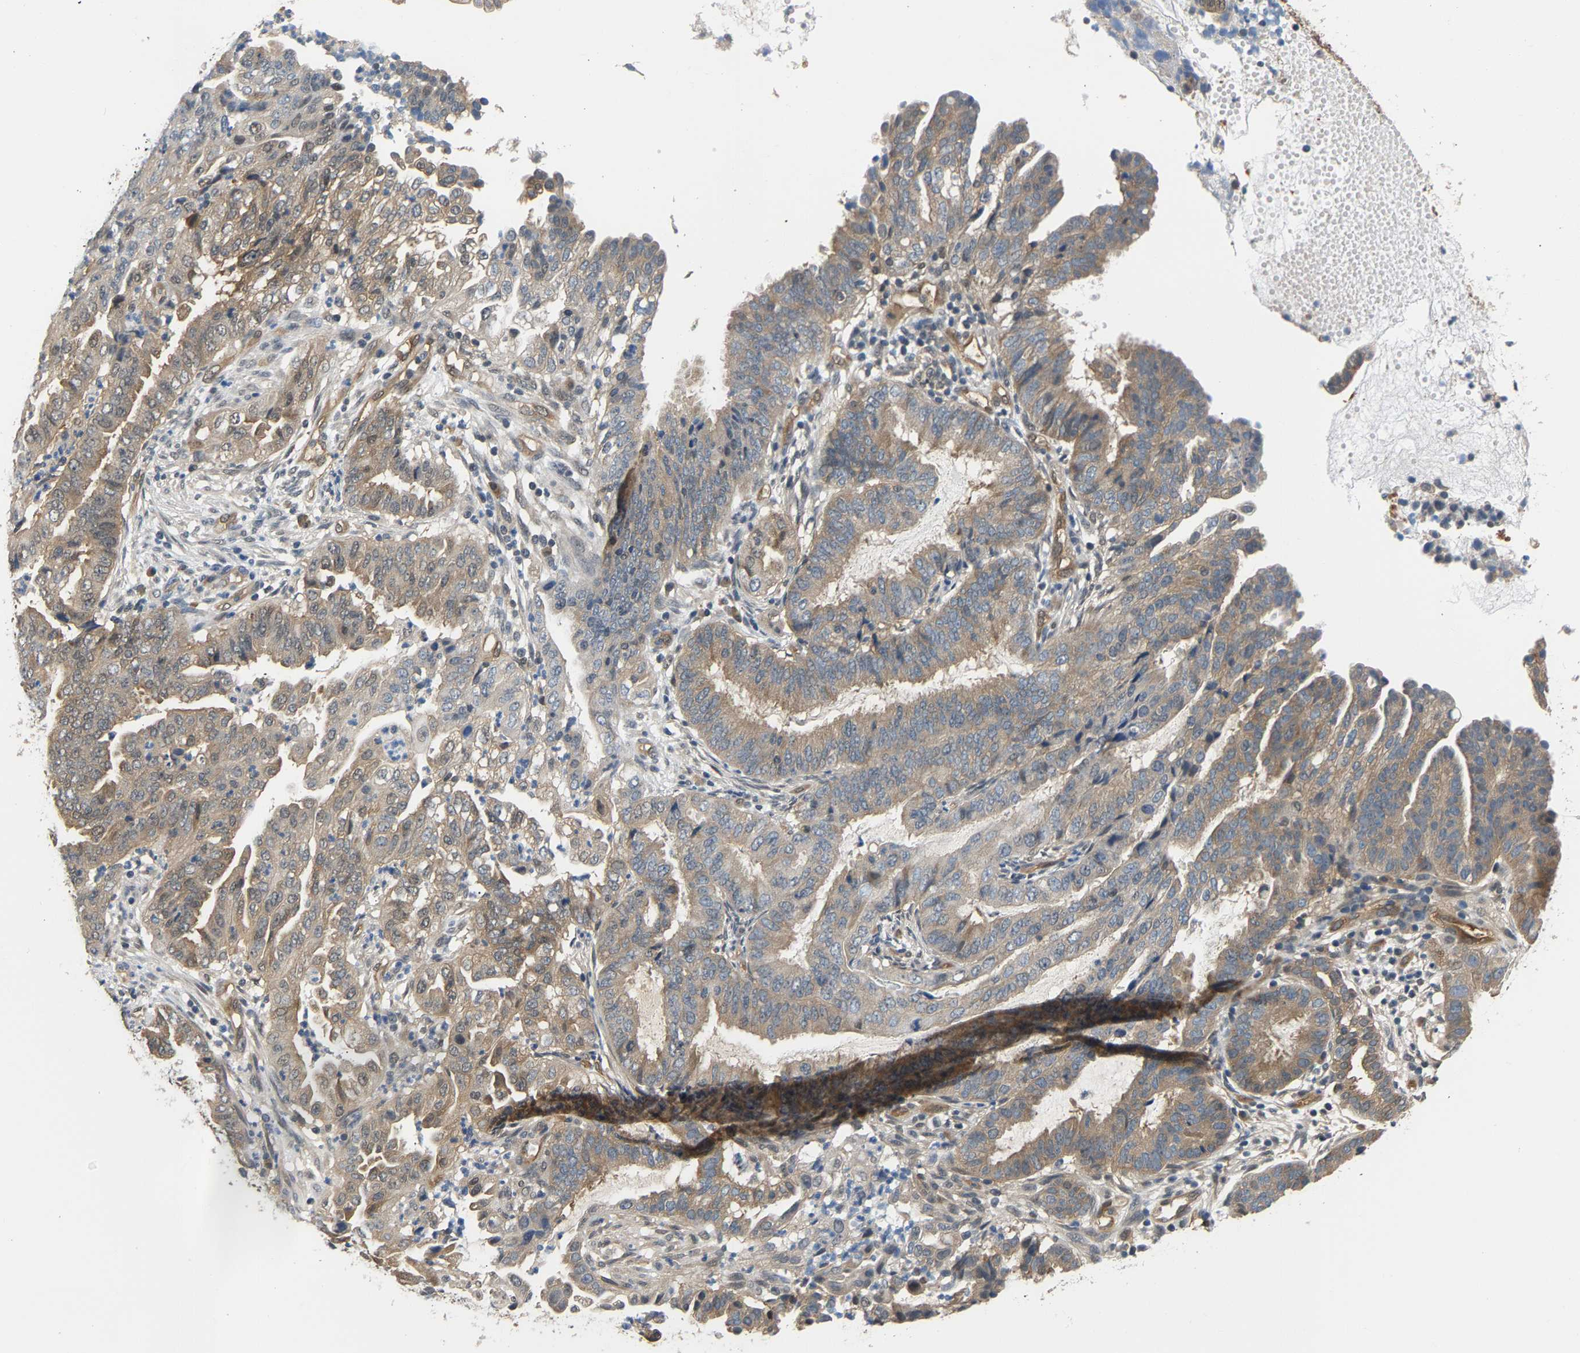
{"staining": {"intensity": "weak", "quantity": ">75%", "location": "cytoplasmic/membranous"}, "tissue": "endometrial cancer", "cell_type": "Tumor cells", "image_type": "cancer", "snomed": [{"axis": "morphology", "description": "Adenocarcinoma, NOS"}, {"axis": "topography", "description": "Endometrium"}], "caption": "Weak cytoplasmic/membranous positivity for a protein is seen in about >75% of tumor cells of endometrial cancer (adenocarcinoma) using immunohistochemistry (IHC).", "gene": "ARHGEF12", "patient": {"sex": "female", "age": 51}}